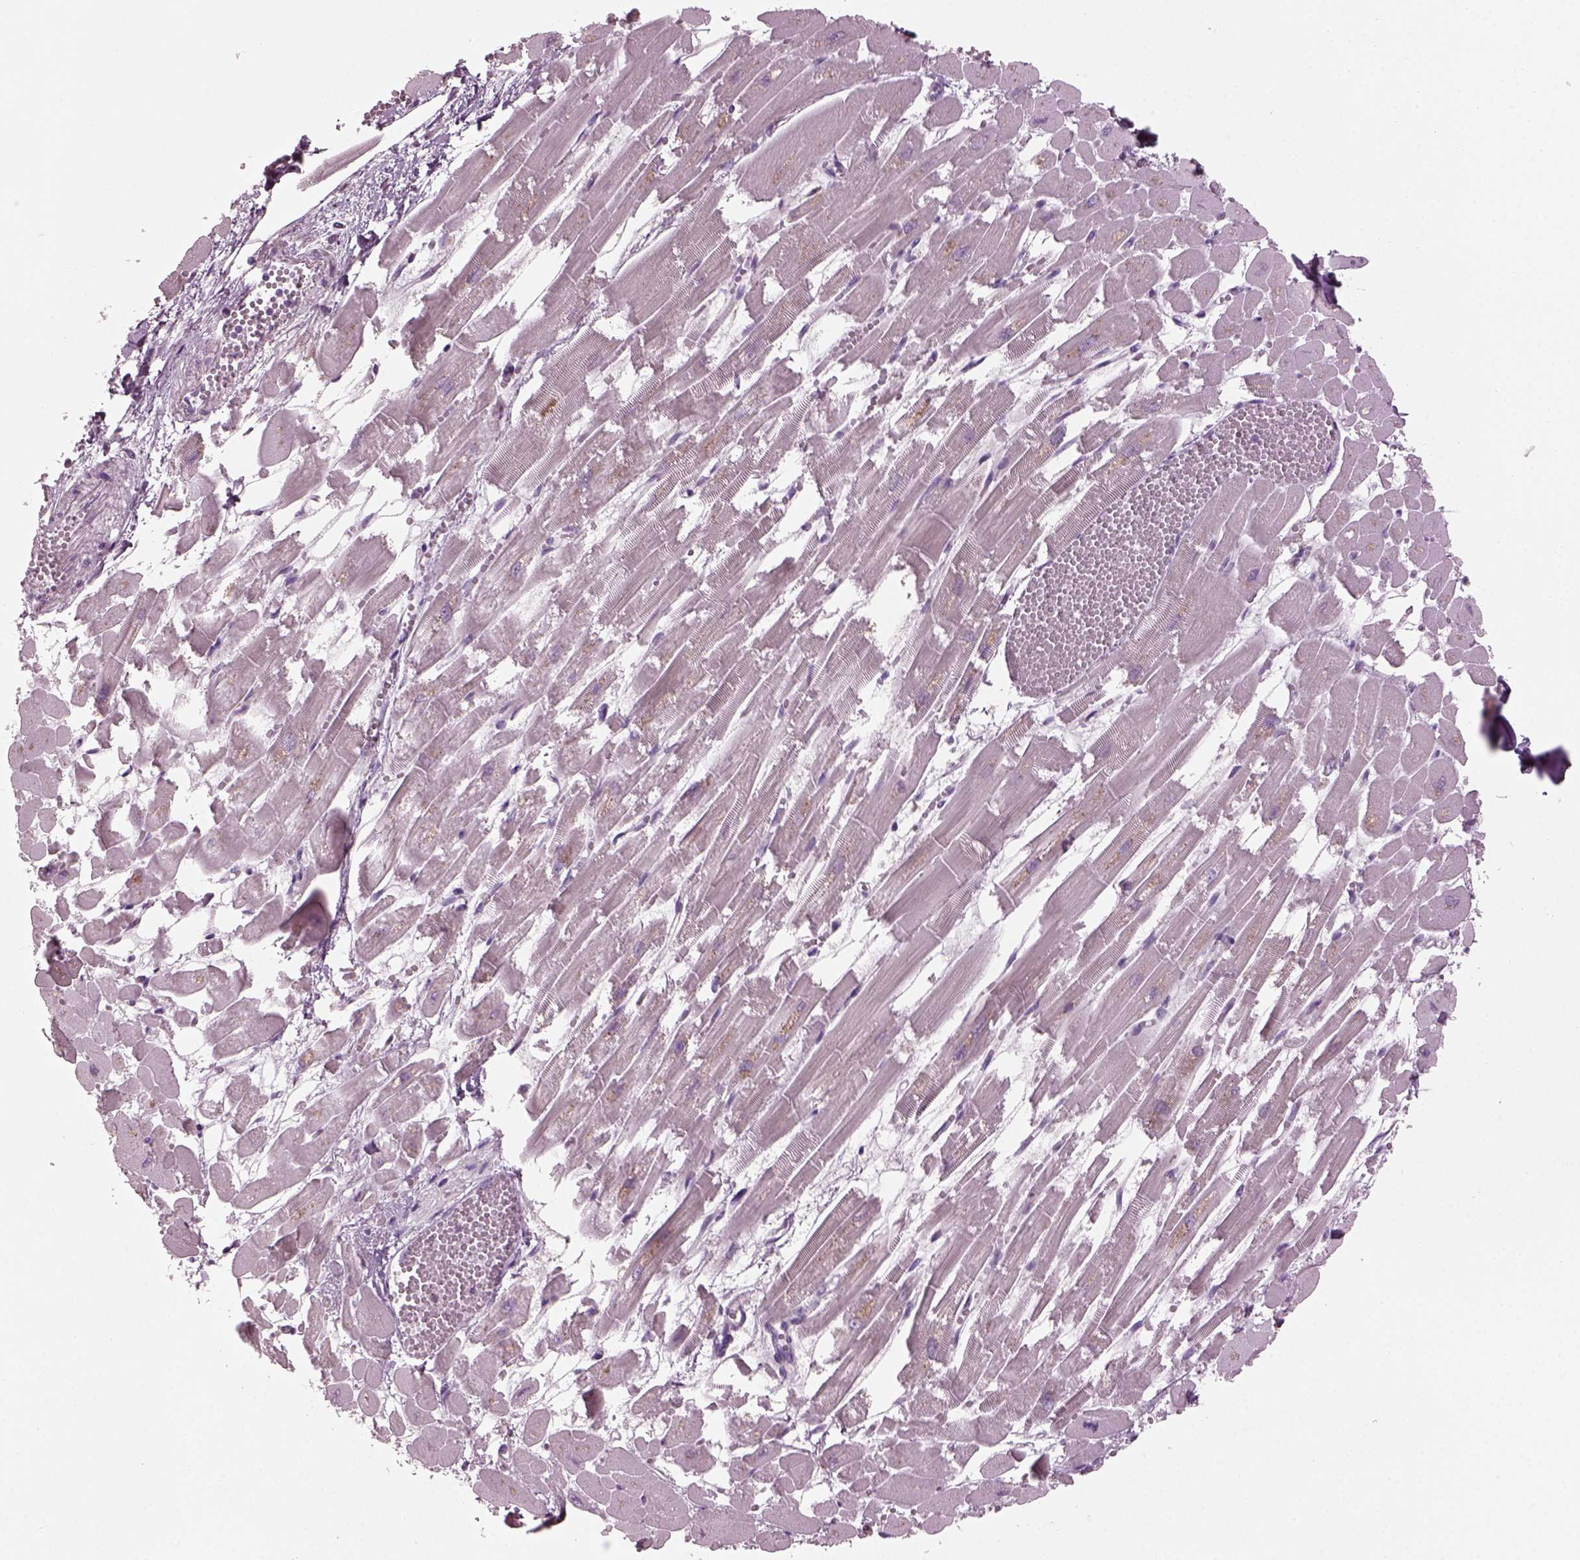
{"staining": {"intensity": "negative", "quantity": "none", "location": "none"}, "tissue": "heart muscle", "cell_type": "Cardiomyocytes", "image_type": "normal", "snomed": [{"axis": "morphology", "description": "Normal tissue, NOS"}, {"axis": "topography", "description": "Heart"}], "caption": "IHC histopathology image of normal heart muscle: human heart muscle stained with DAB (3,3'-diaminobenzidine) shows no significant protein staining in cardiomyocytes.", "gene": "TMEM231", "patient": {"sex": "female", "age": 52}}